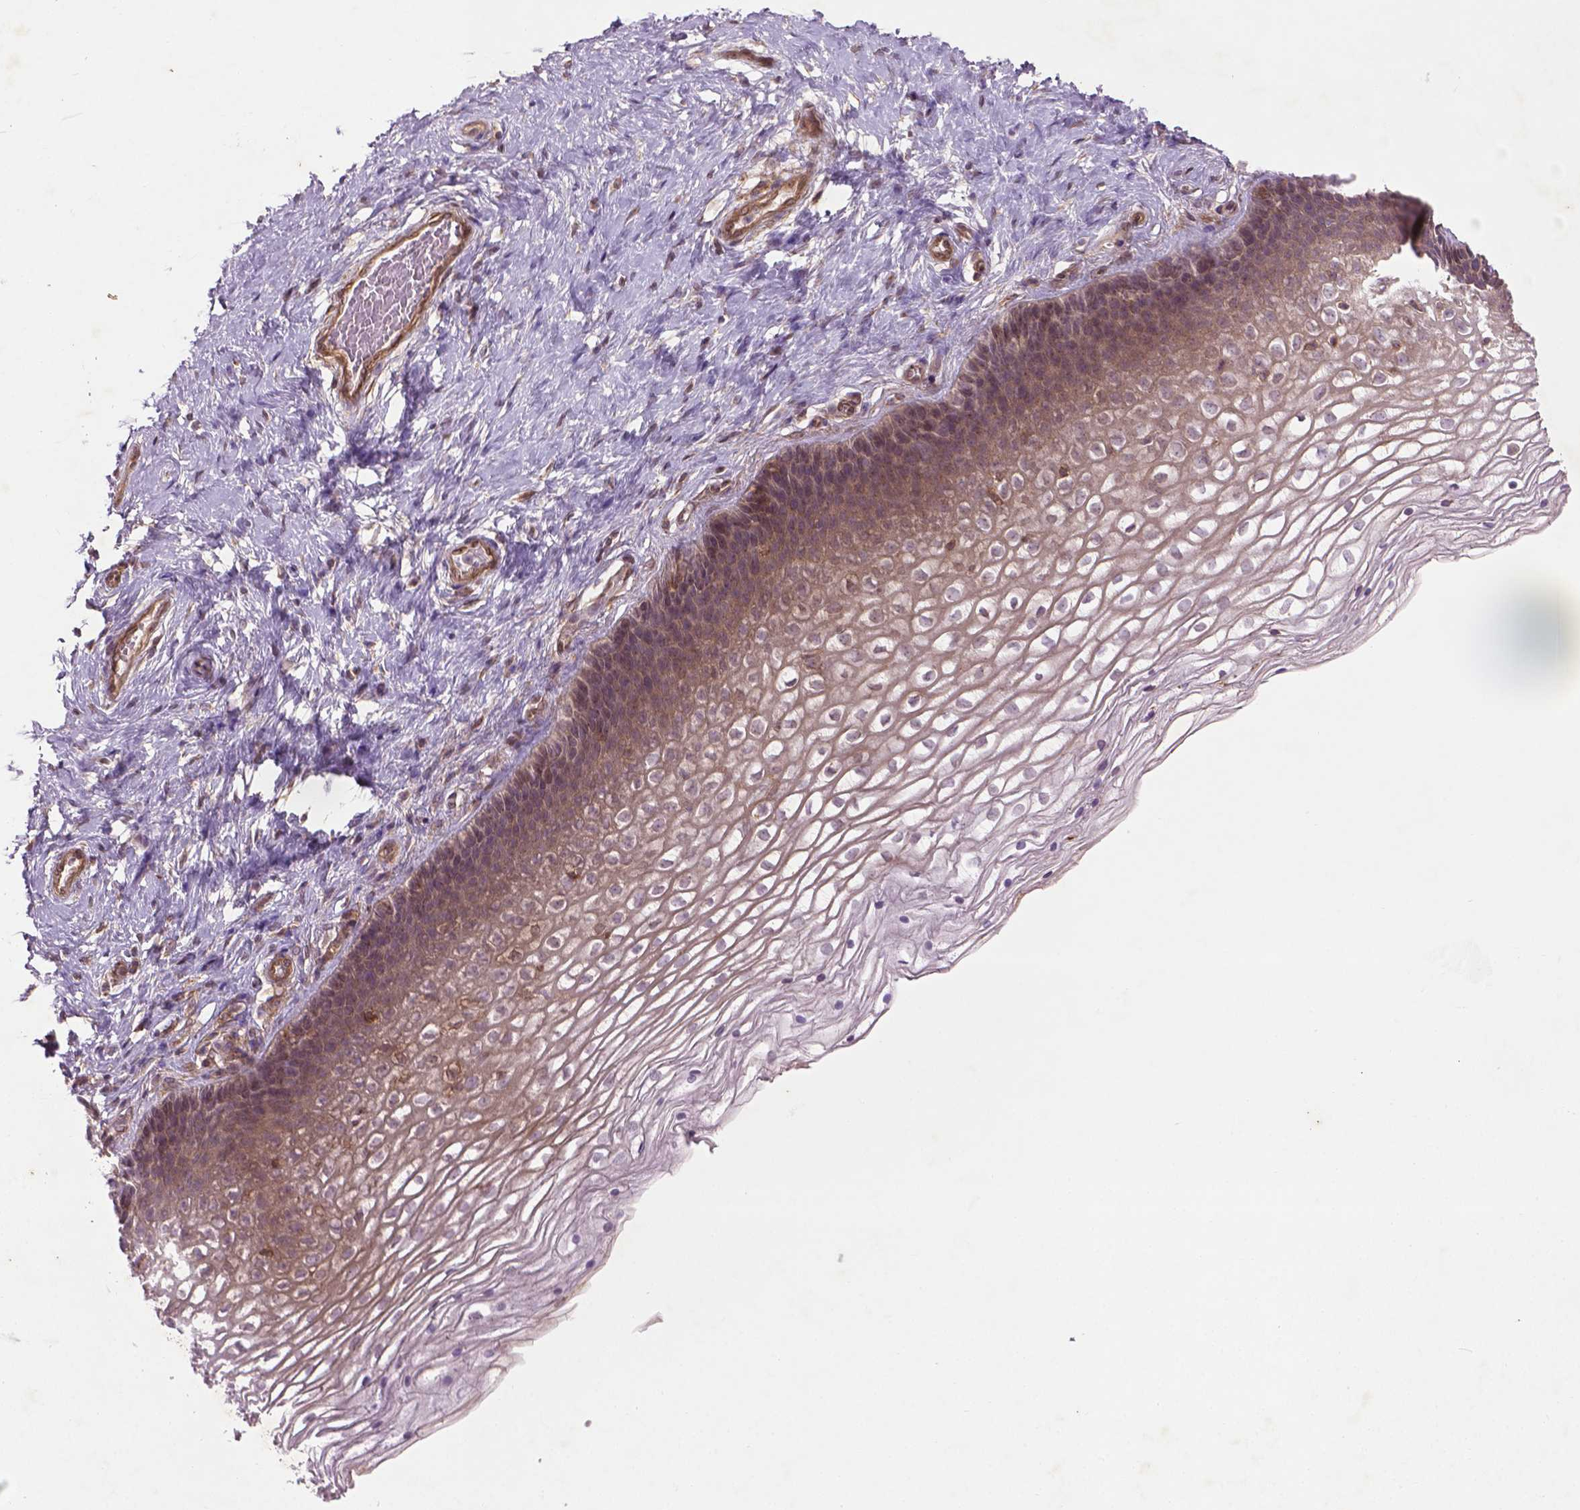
{"staining": {"intensity": "weak", "quantity": ">75%", "location": "cytoplasmic/membranous,nuclear"}, "tissue": "cervix", "cell_type": "Glandular cells", "image_type": "normal", "snomed": [{"axis": "morphology", "description": "Normal tissue, NOS"}, {"axis": "topography", "description": "Cervix"}], "caption": "Cervix stained with DAB (3,3'-diaminobenzidine) immunohistochemistry demonstrates low levels of weak cytoplasmic/membranous,nuclear expression in approximately >75% of glandular cells.", "gene": "TCHP", "patient": {"sex": "female", "age": 34}}